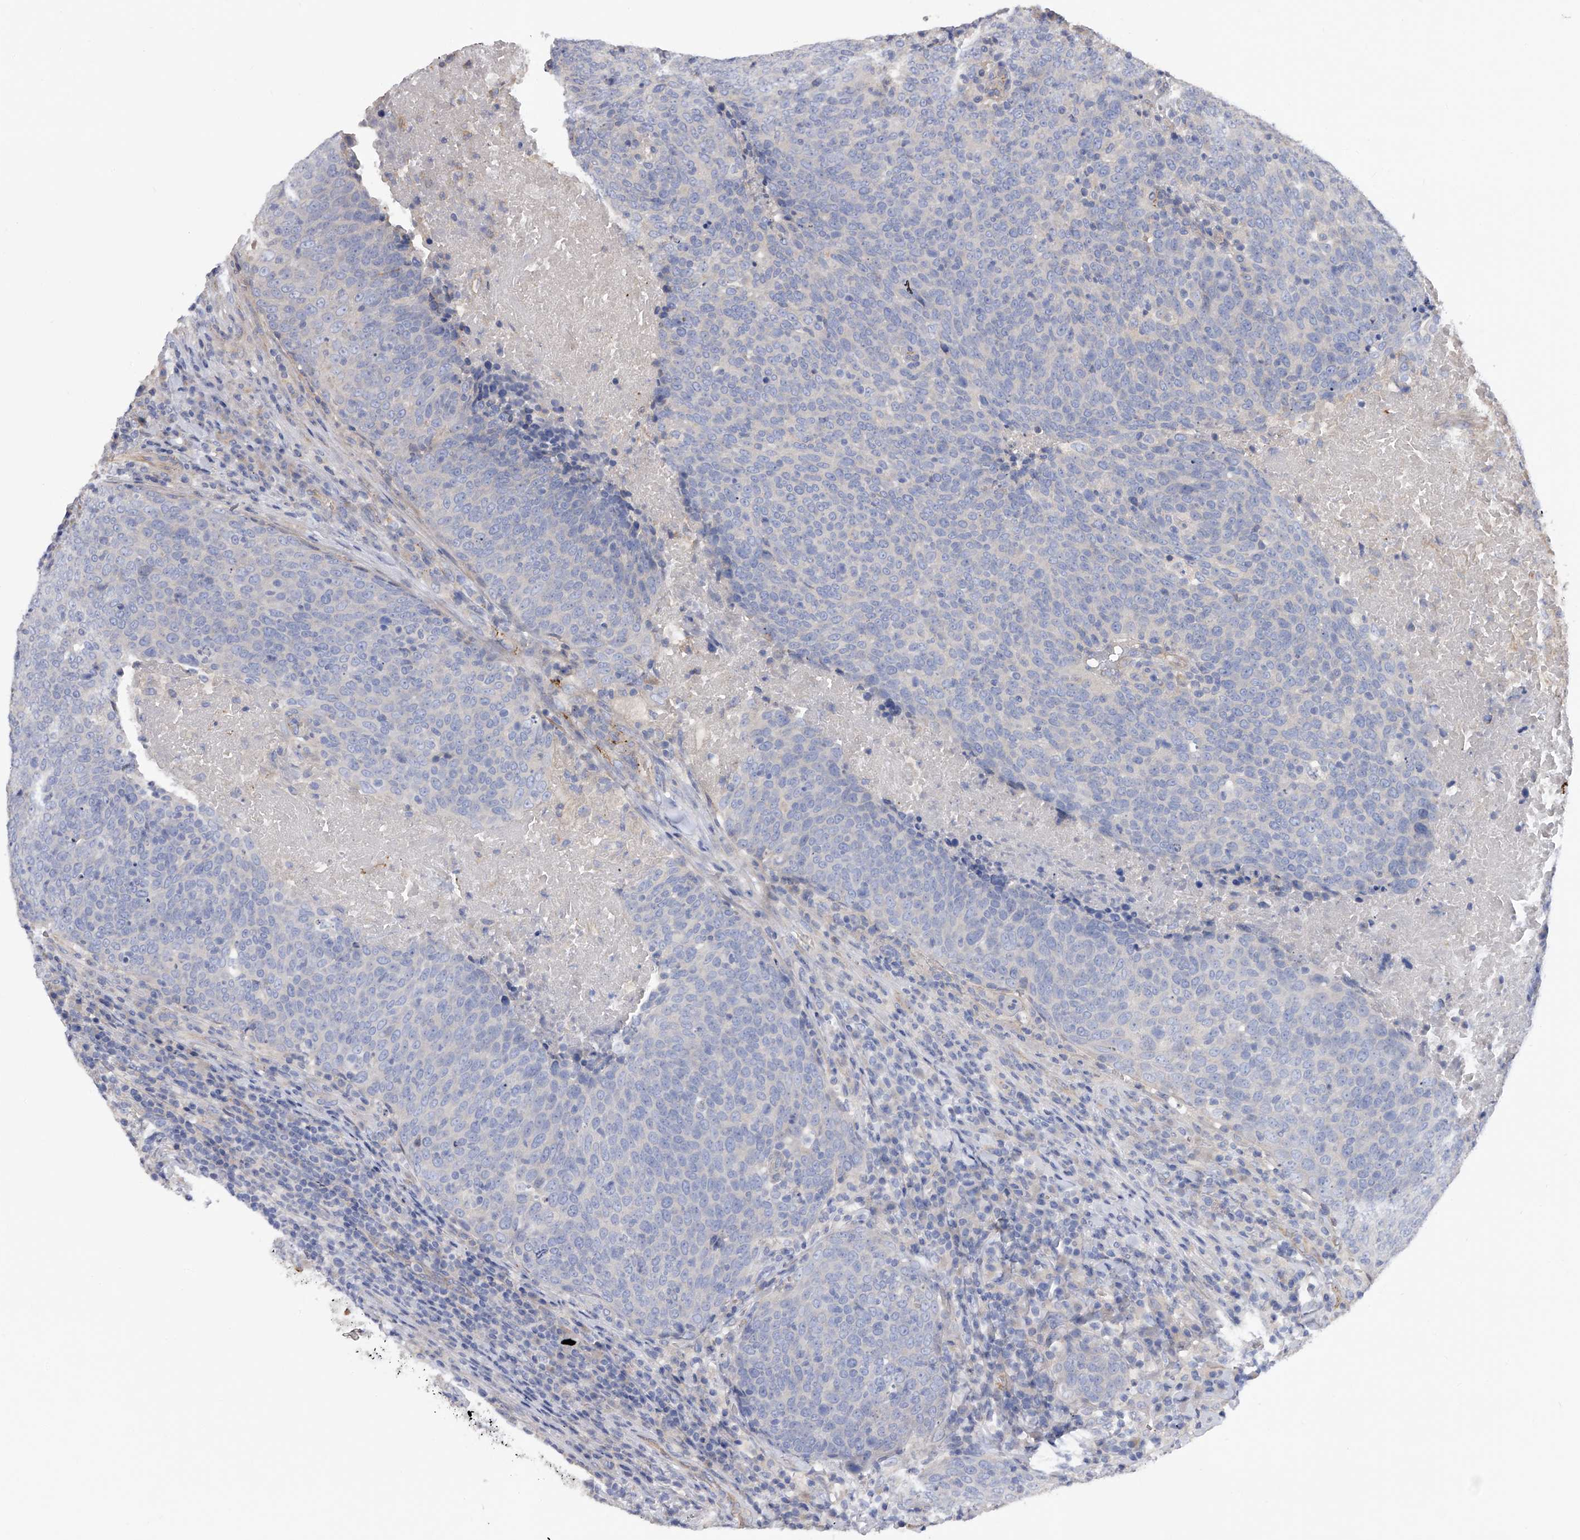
{"staining": {"intensity": "negative", "quantity": "none", "location": "none"}, "tissue": "head and neck cancer", "cell_type": "Tumor cells", "image_type": "cancer", "snomed": [{"axis": "morphology", "description": "Squamous cell carcinoma, NOS"}, {"axis": "morphology", "description": "Squamous cell carcinoma, metastatic, NOS"}, {"axis": "topography", "description": "Lymph node"}, {"axis": "topography", "description": "Head-Neck"}], "caption": "Histopathology image shows no protein positivity in tumor cells of head and neck cancer tissue.", "gene": "RWDD2A", "patient": {"sex": "male", "age": 62}}